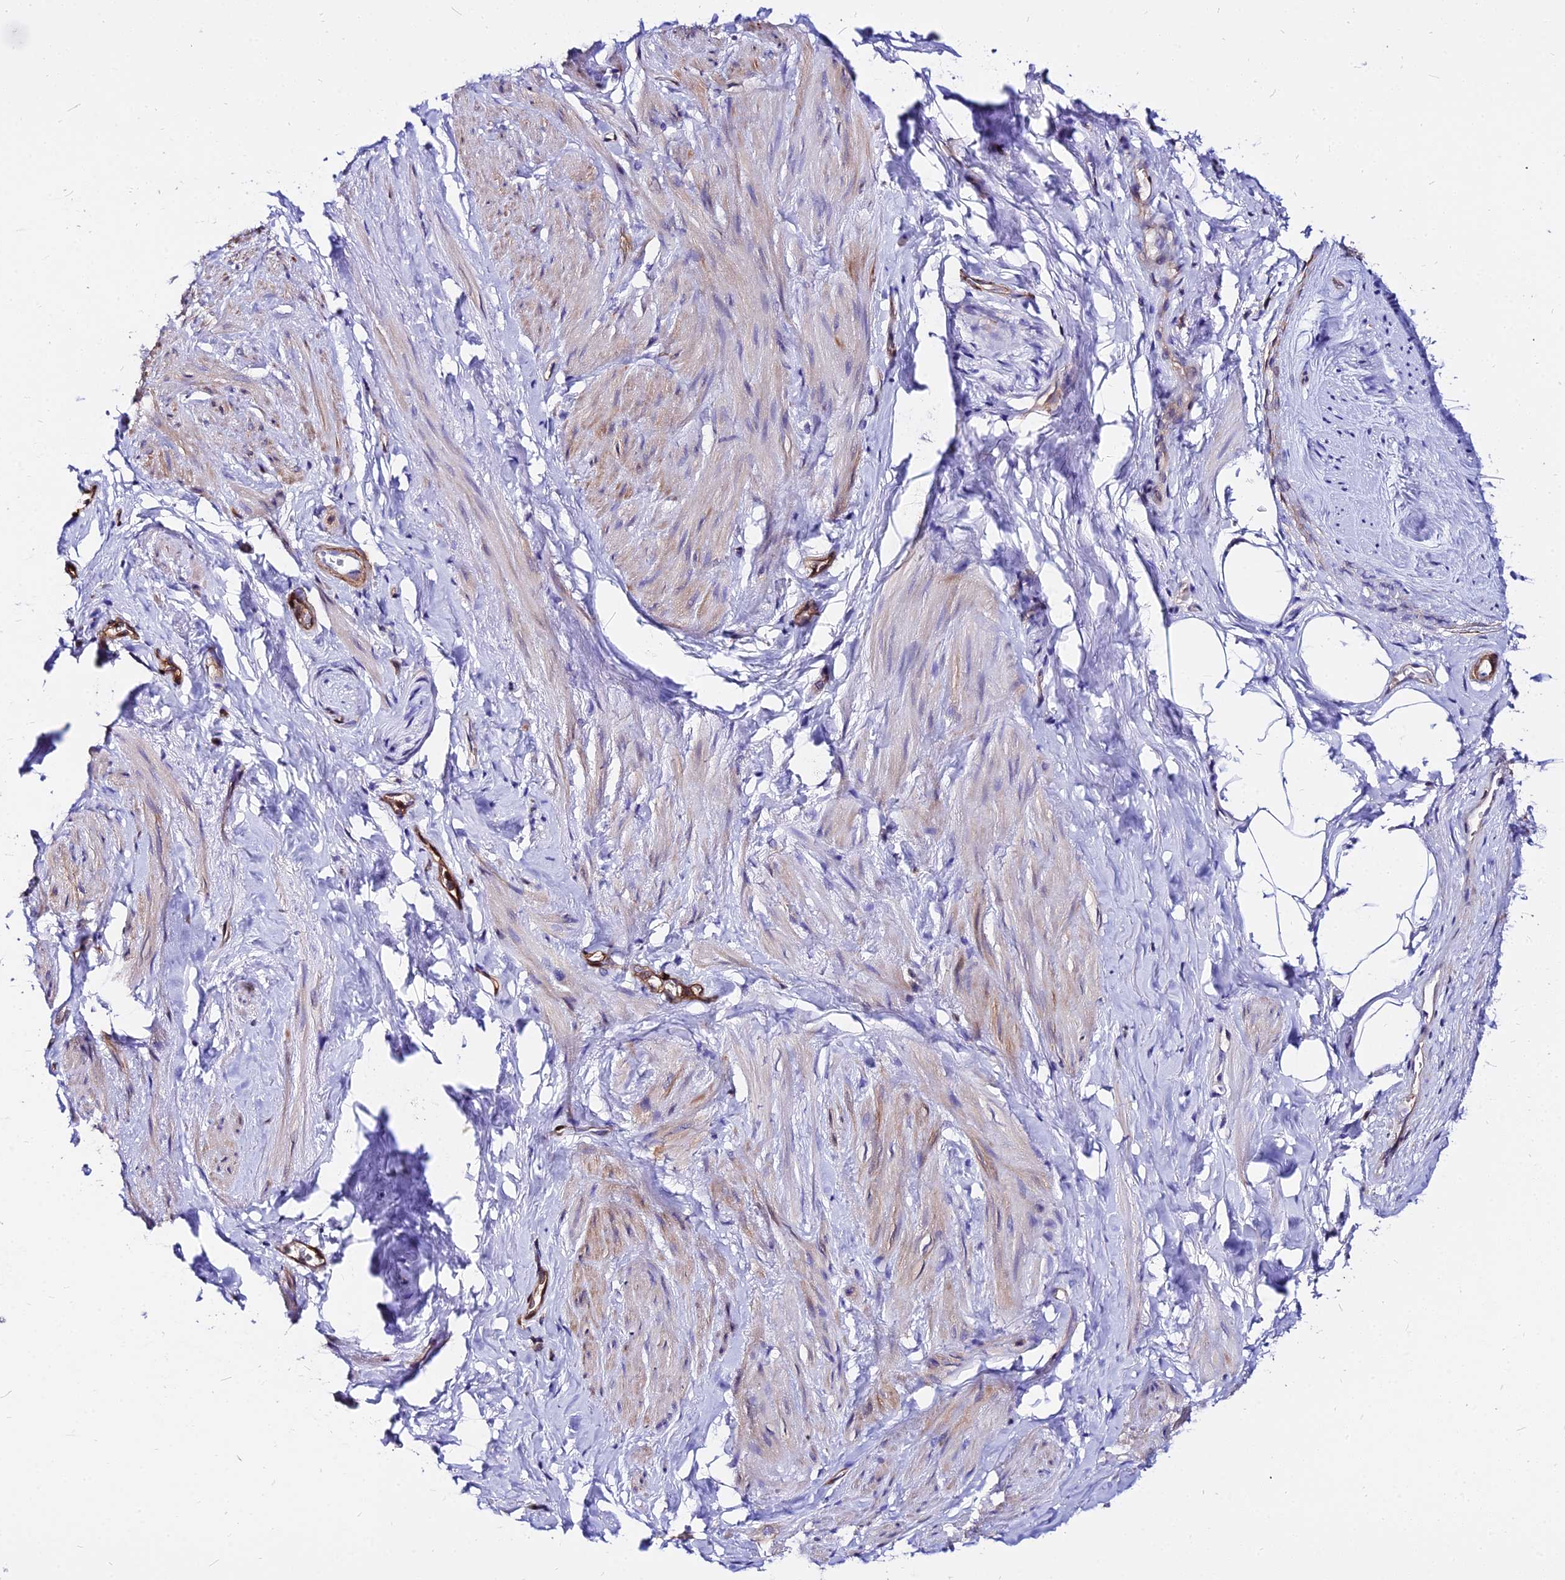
{"staining": {"intensity": "weak", "quantity": "<25%", "location": "cytoplasmic/membranous"}, "tissue": "smooth muscle", "cell_type": "Smooth muscle cells", "image_type": "normal", "snomed": [{"axis": "morphology", "description": "Normal tissue, NOS"}, {"axis": "topography", "description": "Smooth muscle"}, {"axis": "topography", "description": "Peripheral nerve tissue"}], "caption": "DAB immunohistochemical staining of normal human smooth muscle exhibits no significant staining in smooth muscle cells. (Stains: DAB IHC with hematoxylin counter stain, Microscopy: brightfield microscopy at high magnification).", "gene": "CSRP1", "patient": {"sex": "male", "age": 69}}